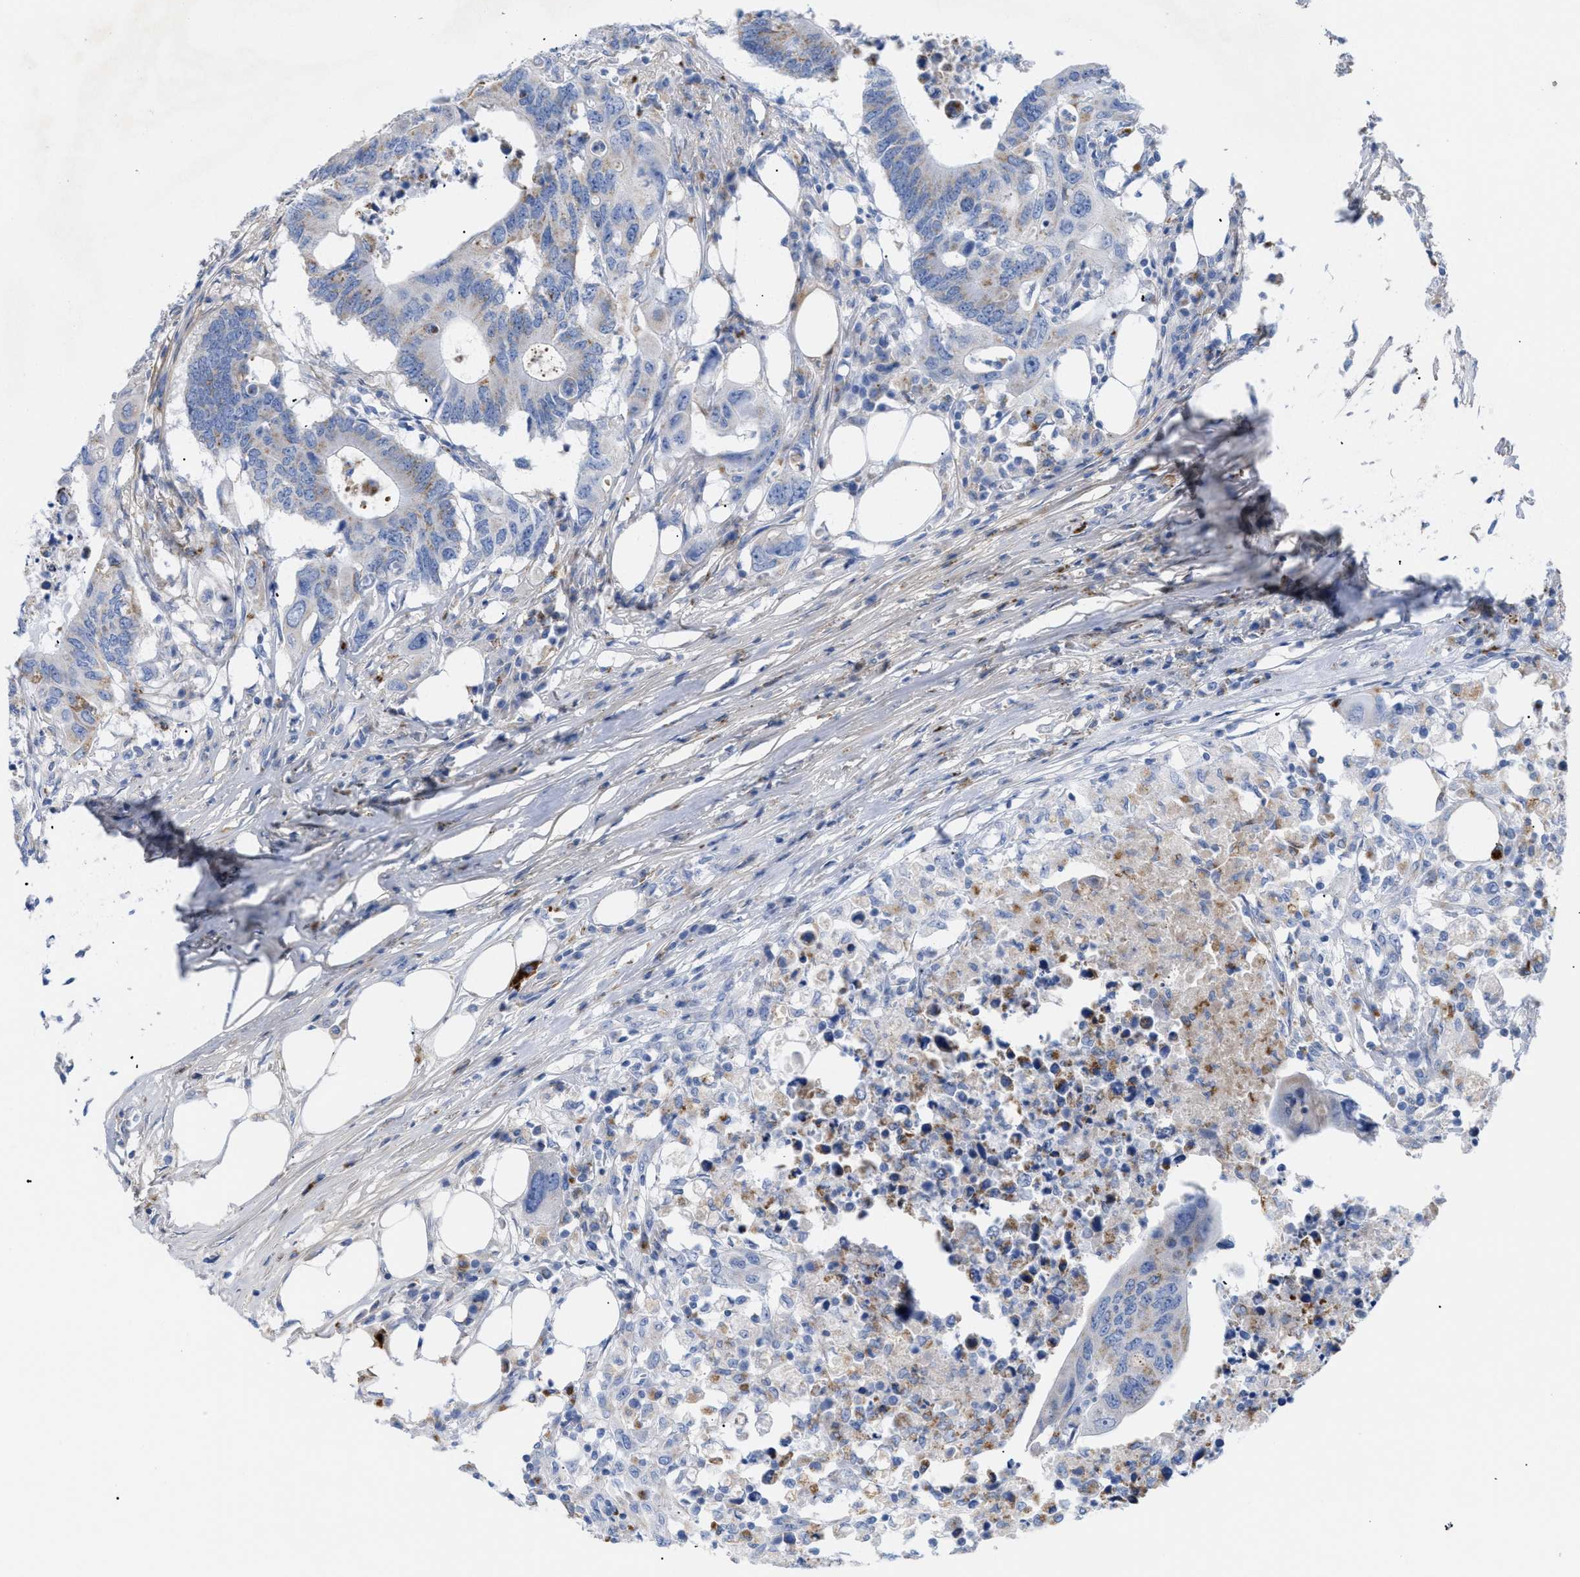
{"staining": {"intensity": "moderate", "quantity": "<25%", "location": "cytoplasmic/membranous"}, "tissue": "colorectal cancer", "cell_type": "Tumor cells", "image_type": "cancer", "snomed": [{"axis": "morphology", "description": "Adenocarcinoma, NOS"}, {"axis": "topography", "description": "Colon"}], "caption": "About <25% of tumor cells in human adenocarcinoma (colorectal) reveal moderate cytoplasmic/membranous protein positivity as visualized by brown immunohistochemical staining.", "gene": "DRAM2", "patient": {"sex": "male", "age": 71}}